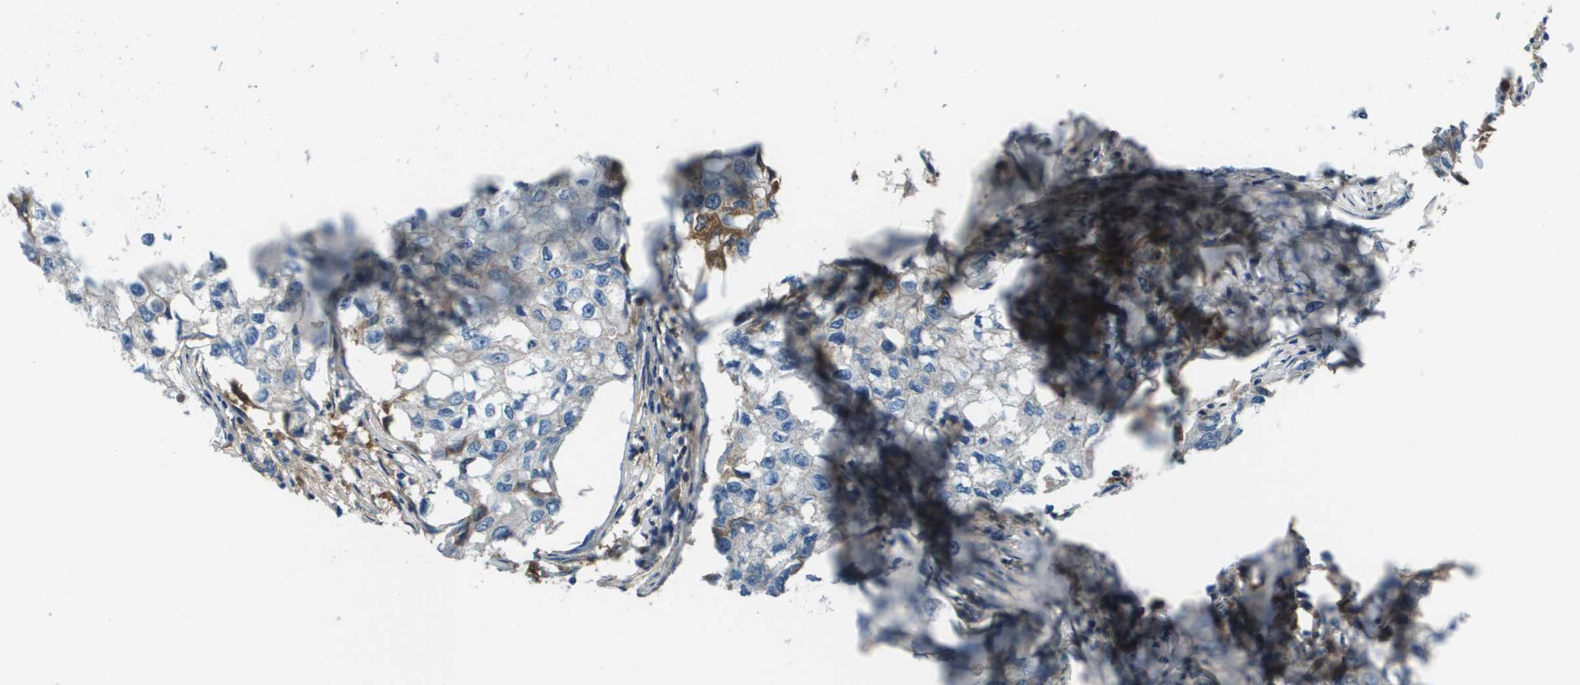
{"staining": {"intensity": "weak", "quantity": "<25%", "location": "cytoplasmic/membranous"}, "tissue": "breast cancer", "cell_type": "Tumor cells", "image_type": "cancer", "snomed": [{"axis": "morphology", "description": "Duct carcinoma"}, {"axis": "topography", "description": "Breast"}], "caption": "The micrograph shows no staining of tumor cells in breast cancer (invasive ductal carcinoma).", "gene": "PCOLCE", "patient": {"sex": "female", "age": 27}}